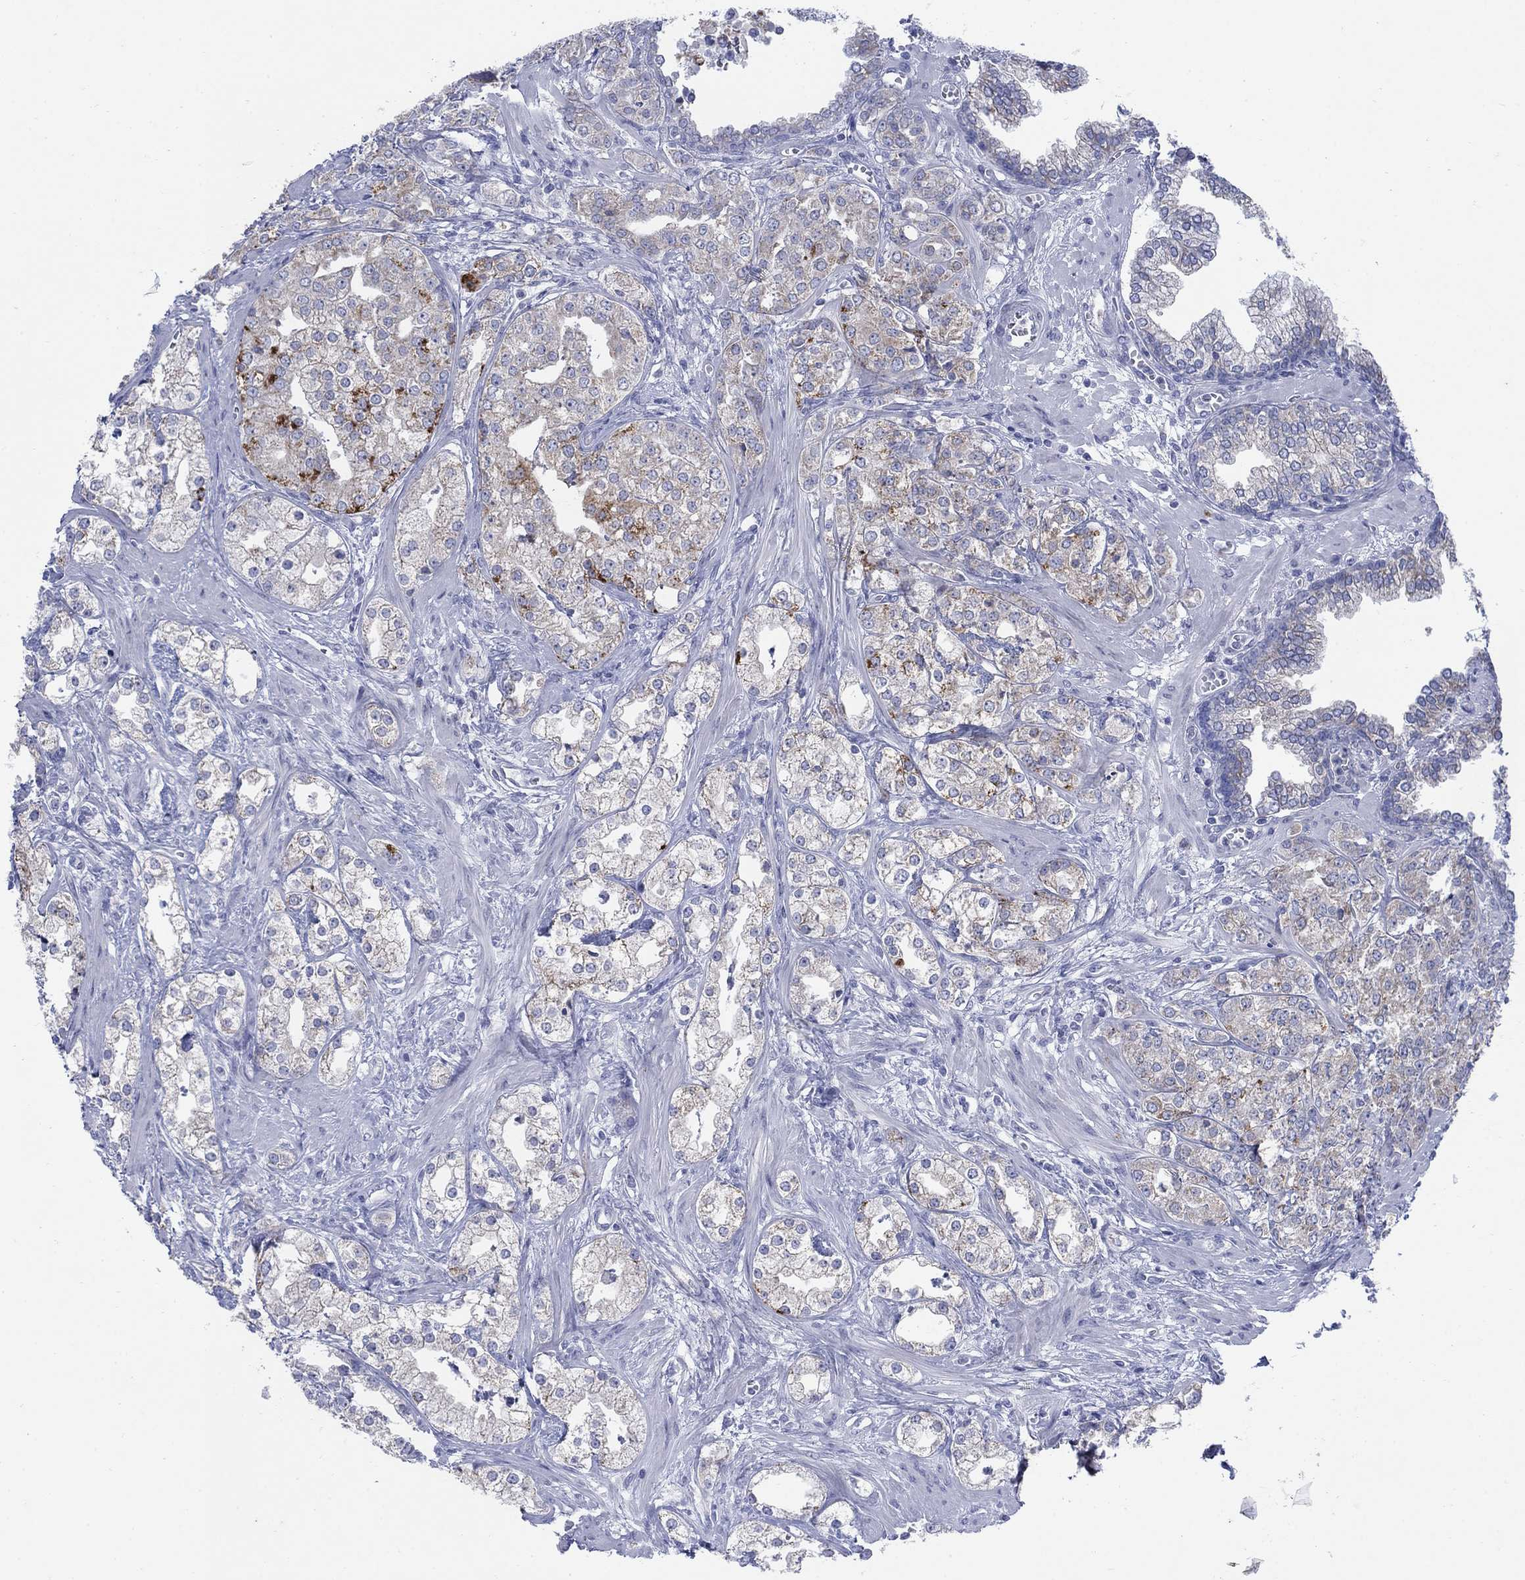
{"staining": {"intensity": "strong", "quantity": "<25%", "location": "cytoplasmic/membranous"}, "tissue": "prostate cancer", "cell_type": "Tumor cells", "image_type": "cancer", "snomed": [{"axis": "morphology", "description": "Adenocarcinoma, NOS"}, {"axis": "topography", "description": "Prostate and seminal vesicle, NOS"}, {"axis": "topography", "description": "Prostate"}], "caption": "Immunohistochemical staining of human adenocarcinoma (prostate) displays strong cytoplasmic/membranous protein positivity in approximately <25% of tumor cells.", "gene": "SCCPDH", "patient": {"sex": "male", "age": 62}}